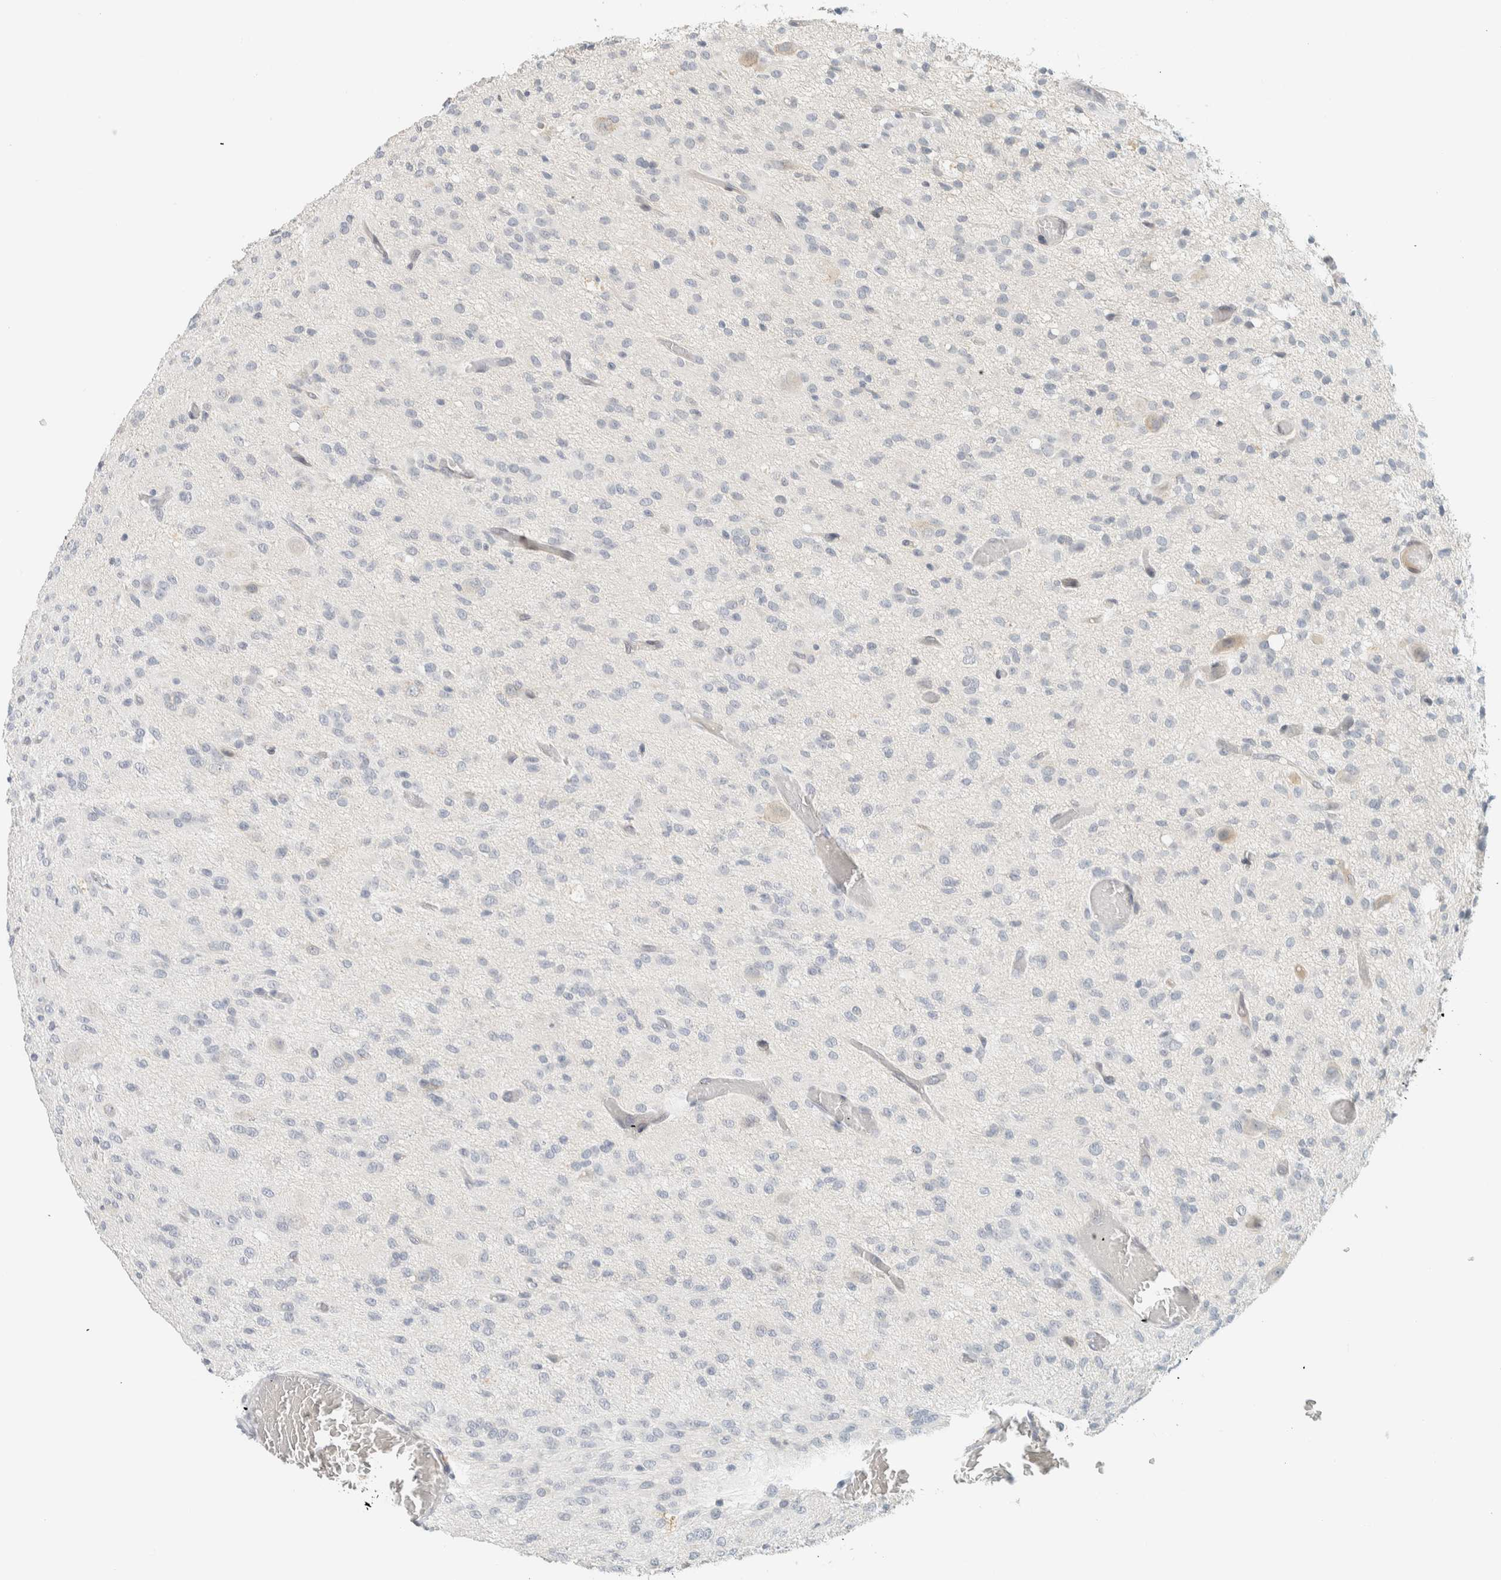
{"staining": {"intensity": "negative", "quantity": "none", "location": "none"}, "tissue": "glioma", "cell_type": "Tumor cells", "image_type": "cancer", "snomed": [{"axis": "morphology", "description": "Glioma, malignant, High grade"}, {"axis": "topography", "description": "Brain"}], "caption": "This photomicrograph is of glioma stained with IHC to label a protein in brown with the nuclei are counter-stained blue. There is no expression in tumor cells.", "gene": "C1QTNF12", "patient": {"sex": "female", "age": 59}}